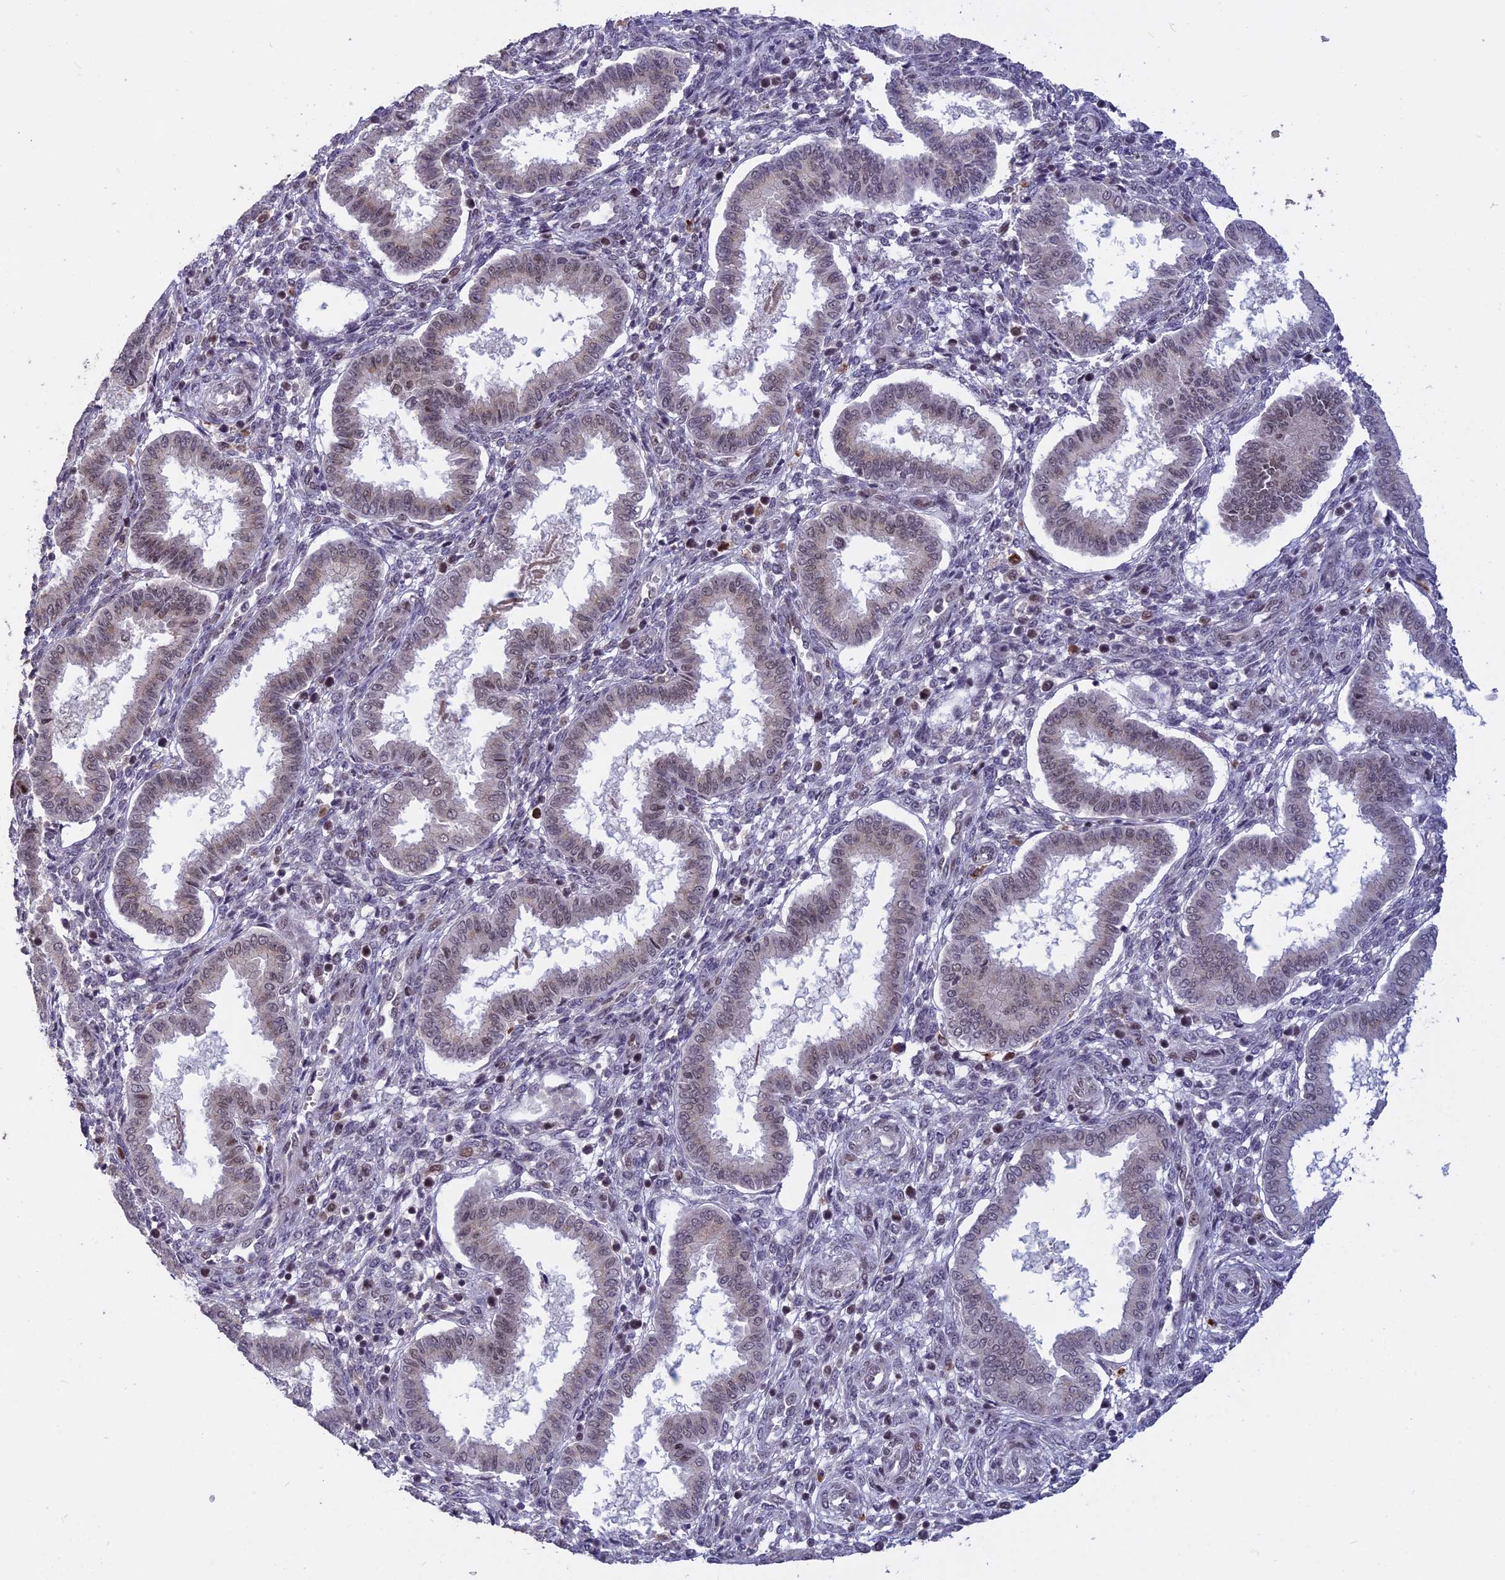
{"staining": {"intensity": "moderate", "quantity": "25%-75%", "location": "nuclear"}, "tissue": "endometrium", "cell_type": "Cells in endometrial stroma", "image_type": "normal", "snomed": [{"axis": "morphology", "description": "Normal tissue, NOS"}, {"axis": "topography", "description": "Endometrium"}], "caption": "IHC of unremarkable human endometrium exhibits medium levels of moderate nuclear staining in approximately 25%-75% of cells in endometrial stroma.", "gene": "POLR2C", "patient": {"sex": "female", "age": 24}}